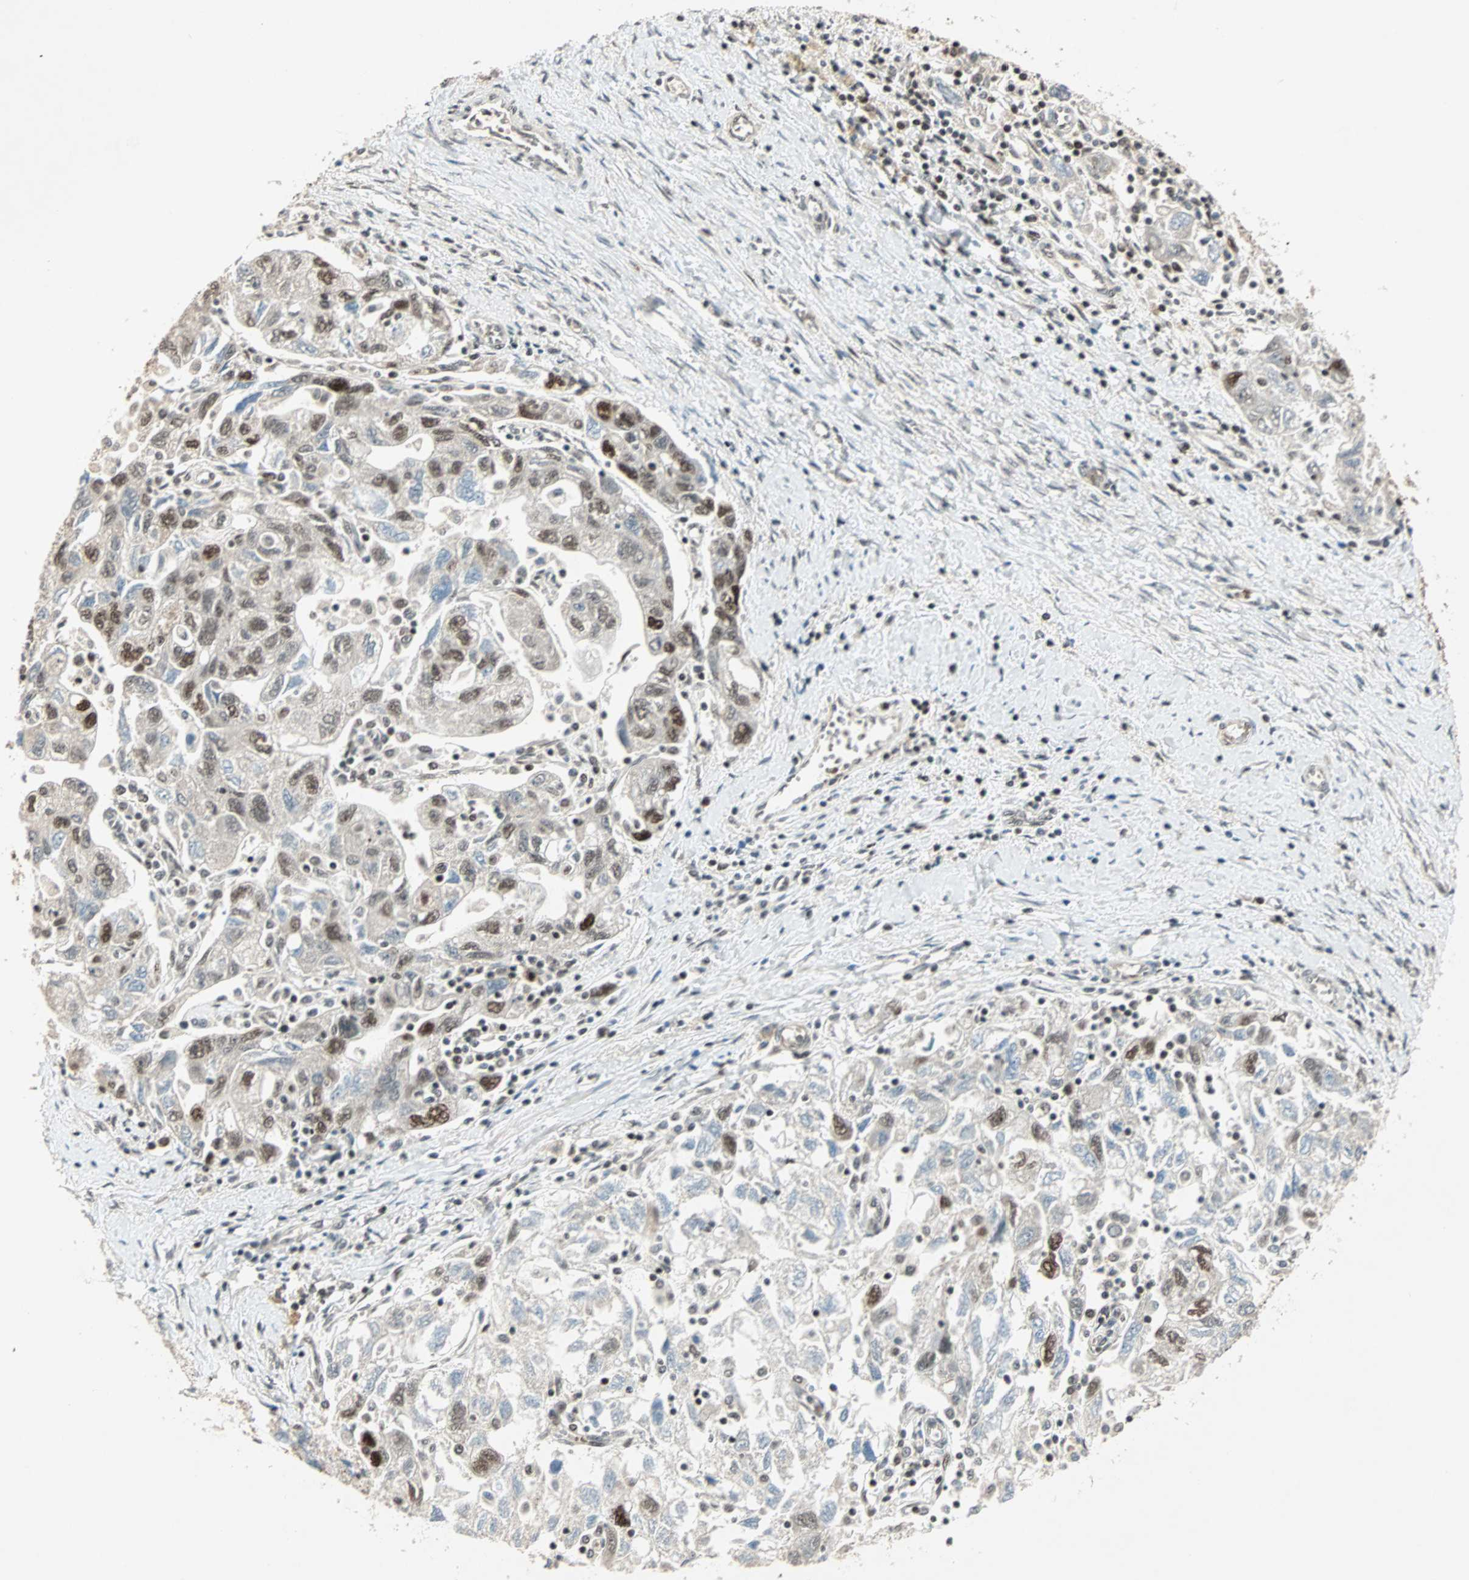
{"staining": {"intensity": "strong", "quantity": "25%-75%", "location": "nuclear"}, "tissue": "ovarian cancer", "cell_type": "Tumor cells", "image_type": "cancer", "snomed": [{"axis": "morphology", "description": "Carcinoma, NOS"}, {"axis": "morphology", "description": "Cystadenocarcinoma, serous, NOS"}, {"axis": "topography", "description": "Ovary"}], "caption": "A micrograph of human ovarian cancer (carcinoma) stained for a protein exhibits strong nuclear brown staining in tumor cells.", "gene": "MDC1", "patient": {"sex": "female", "age": 69}}